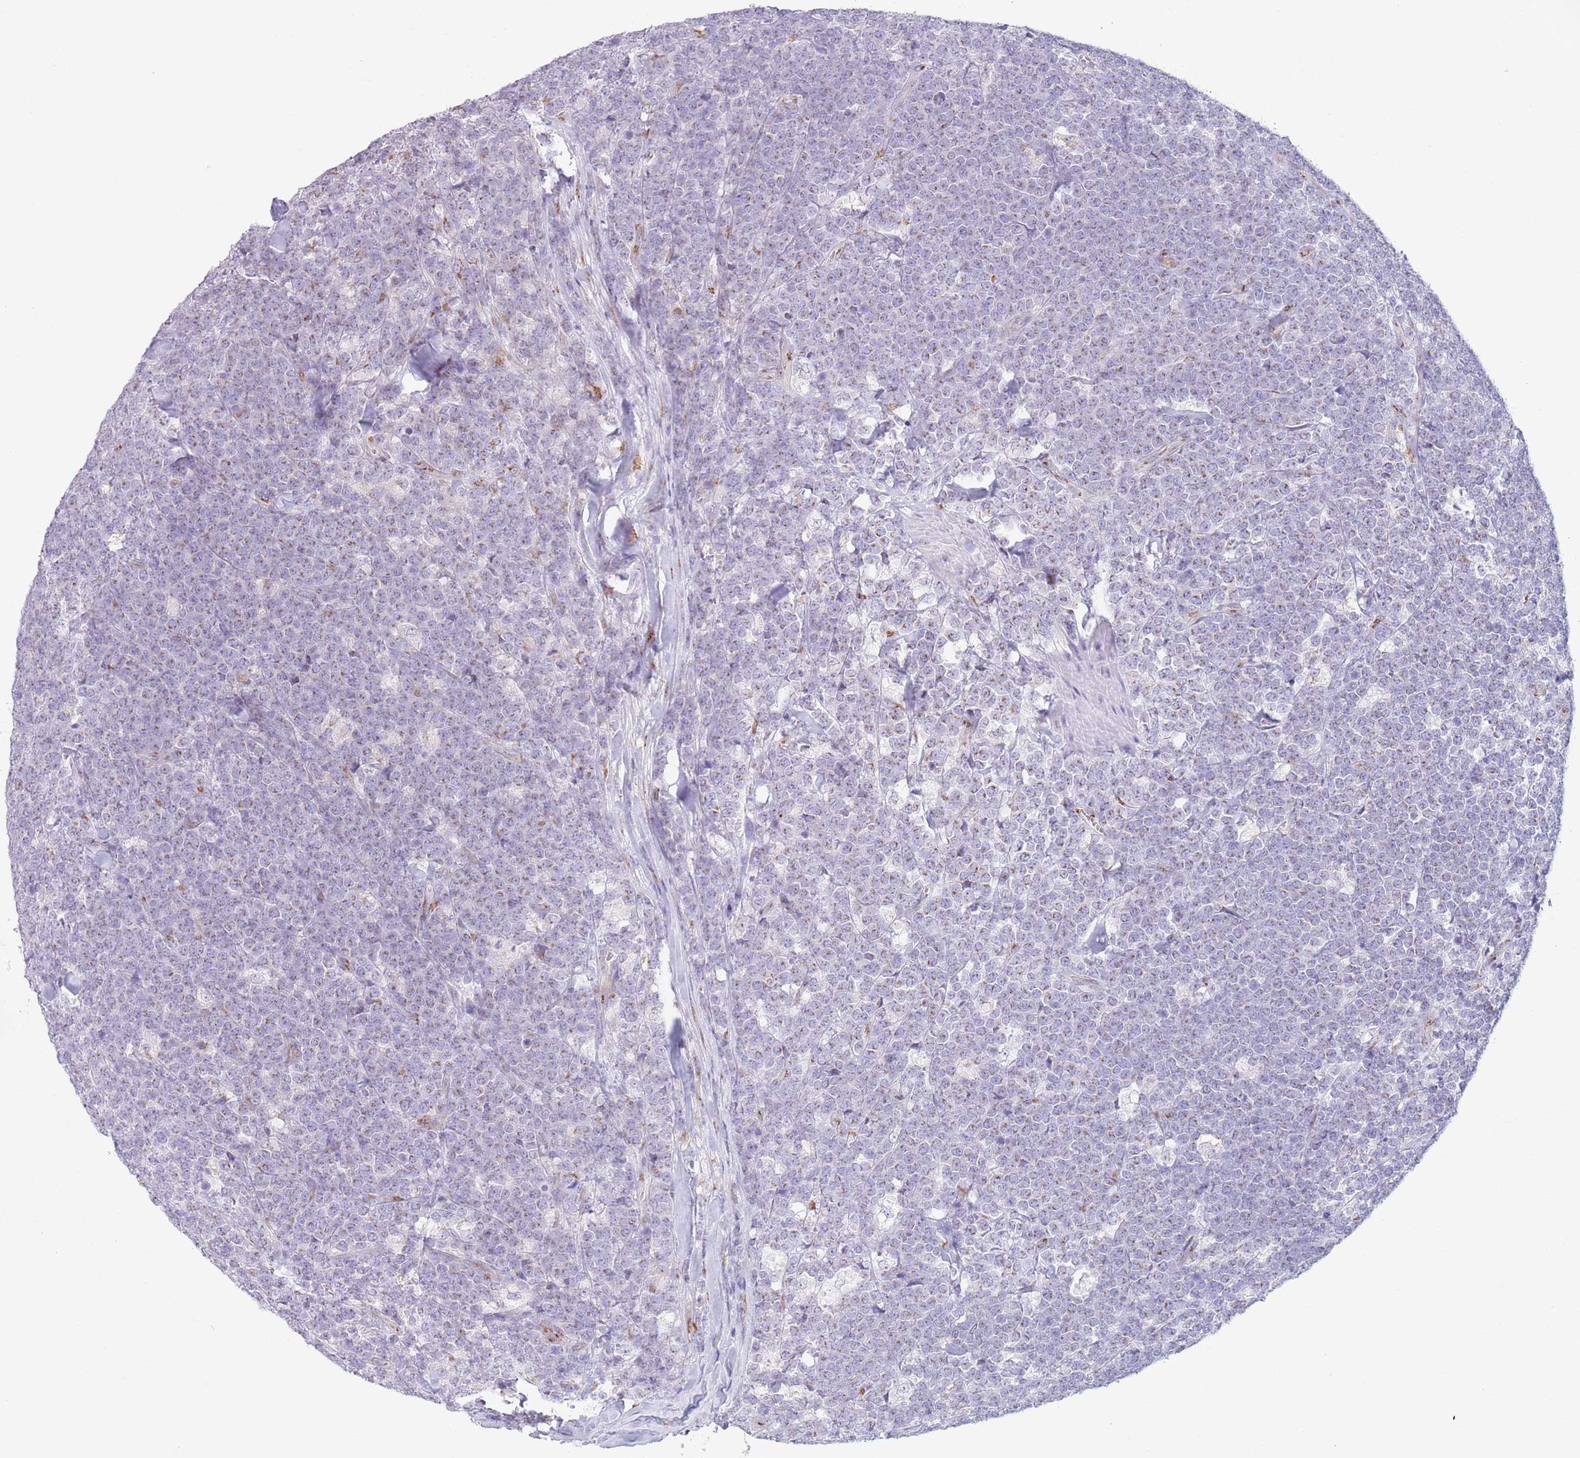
{"staining": {"intensity": "moderate", "quantity": "25%-75%", "location": "cytoplasmic/membranous"}, "tissue": "lymphoma", "cell_type": "Tumor cells", "image_type": "cancer", "snomed": [{"axis": "morphology", "description": "Malignant lymphoma, non-Hodgkin's type, High grade"}, {"axis": "topography", "description": "Small intestine"}, {"axis": "topography", "description": "Colon"}], "caption": "This micrograph demonstrates immunohistochemistry (IHC) staining of human lymphoma, with medium moderate cytoplasmic/membranous expression in approximately 25%-75% of tumor cells.", "gene": "C20orf96", "patient": {"sex": "male", "age": 8}}